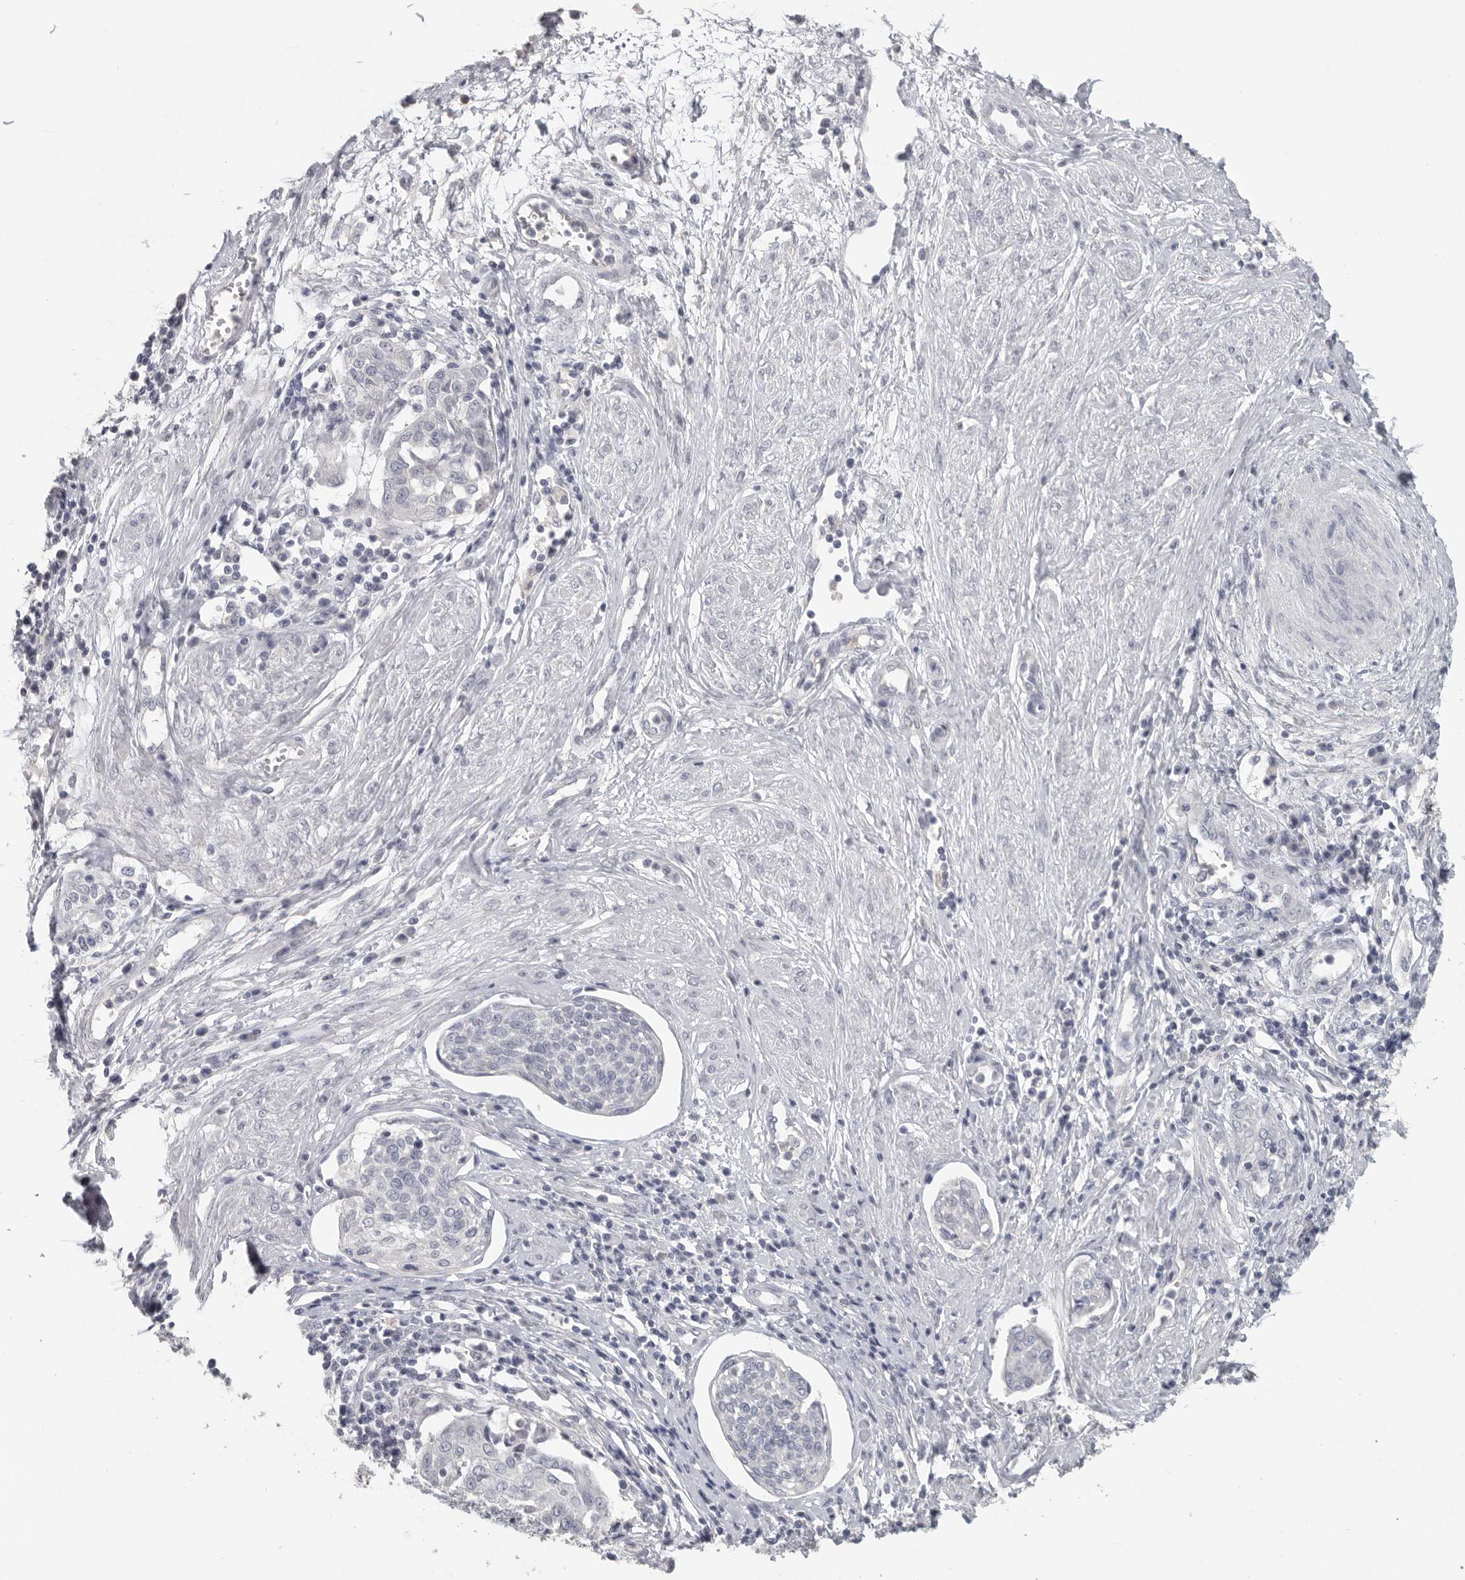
{"staining": {"intensity": "negative", "quantity": "none", "location": "none"}, "tissue": "cervical cancer", "cell_type": "Tumor cells", "image_type": "cancer", "snomed": [{"axis": "morphology", "description": "Squamous cell carcinoma, NOS"}, {"axis": "topography", "description": "Cervix"}], "caption": "Immunohistochemistry image of cervical squamous cell carcinoma stained for a protein (brown), which displays no positivity in tumor cells.", "gene": "DNAJC11", "patient": {"sex": "female", "age": 34}}